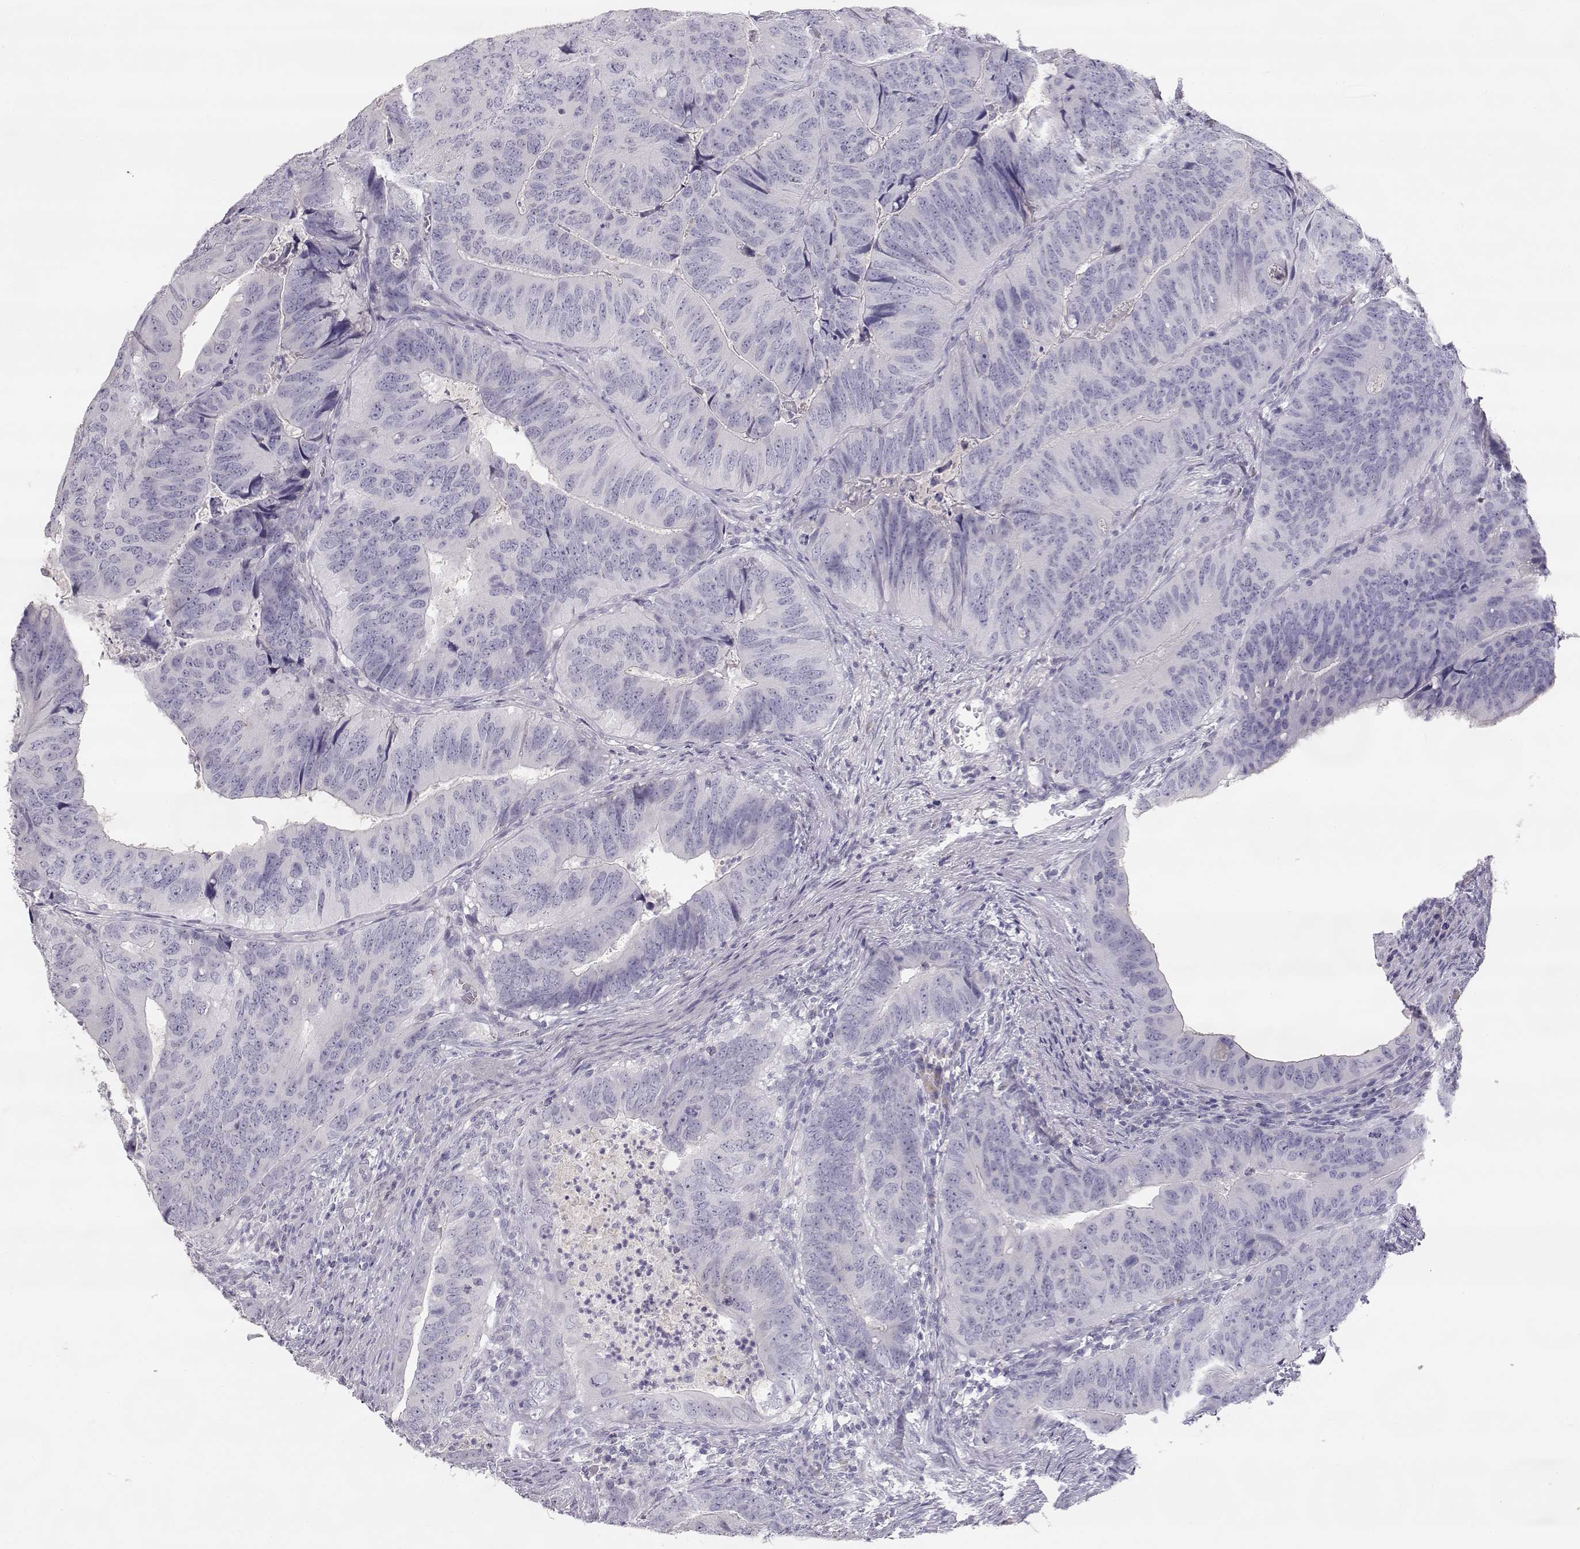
{"staining": {"intensity": "negative", "quantity": "none", "location": "none"}, "tissue": "colorectal cancer", "cell_type": "Tumor cells", "image_type": "cancer", "snomed": [{"axis": "morphology", "description": "Adenocarcinoma, NOS"}, {"axis": "topography", "description": "Colon"}], "caption": "A high-resolution micrograph shows immunohistochemistry staining of colorectal cancer (adenocarcinoma), which exhibits no significant expression in tumor cells.", "gene": "SLCO6A1", "patient": {"sex": "male", "age": 79}}